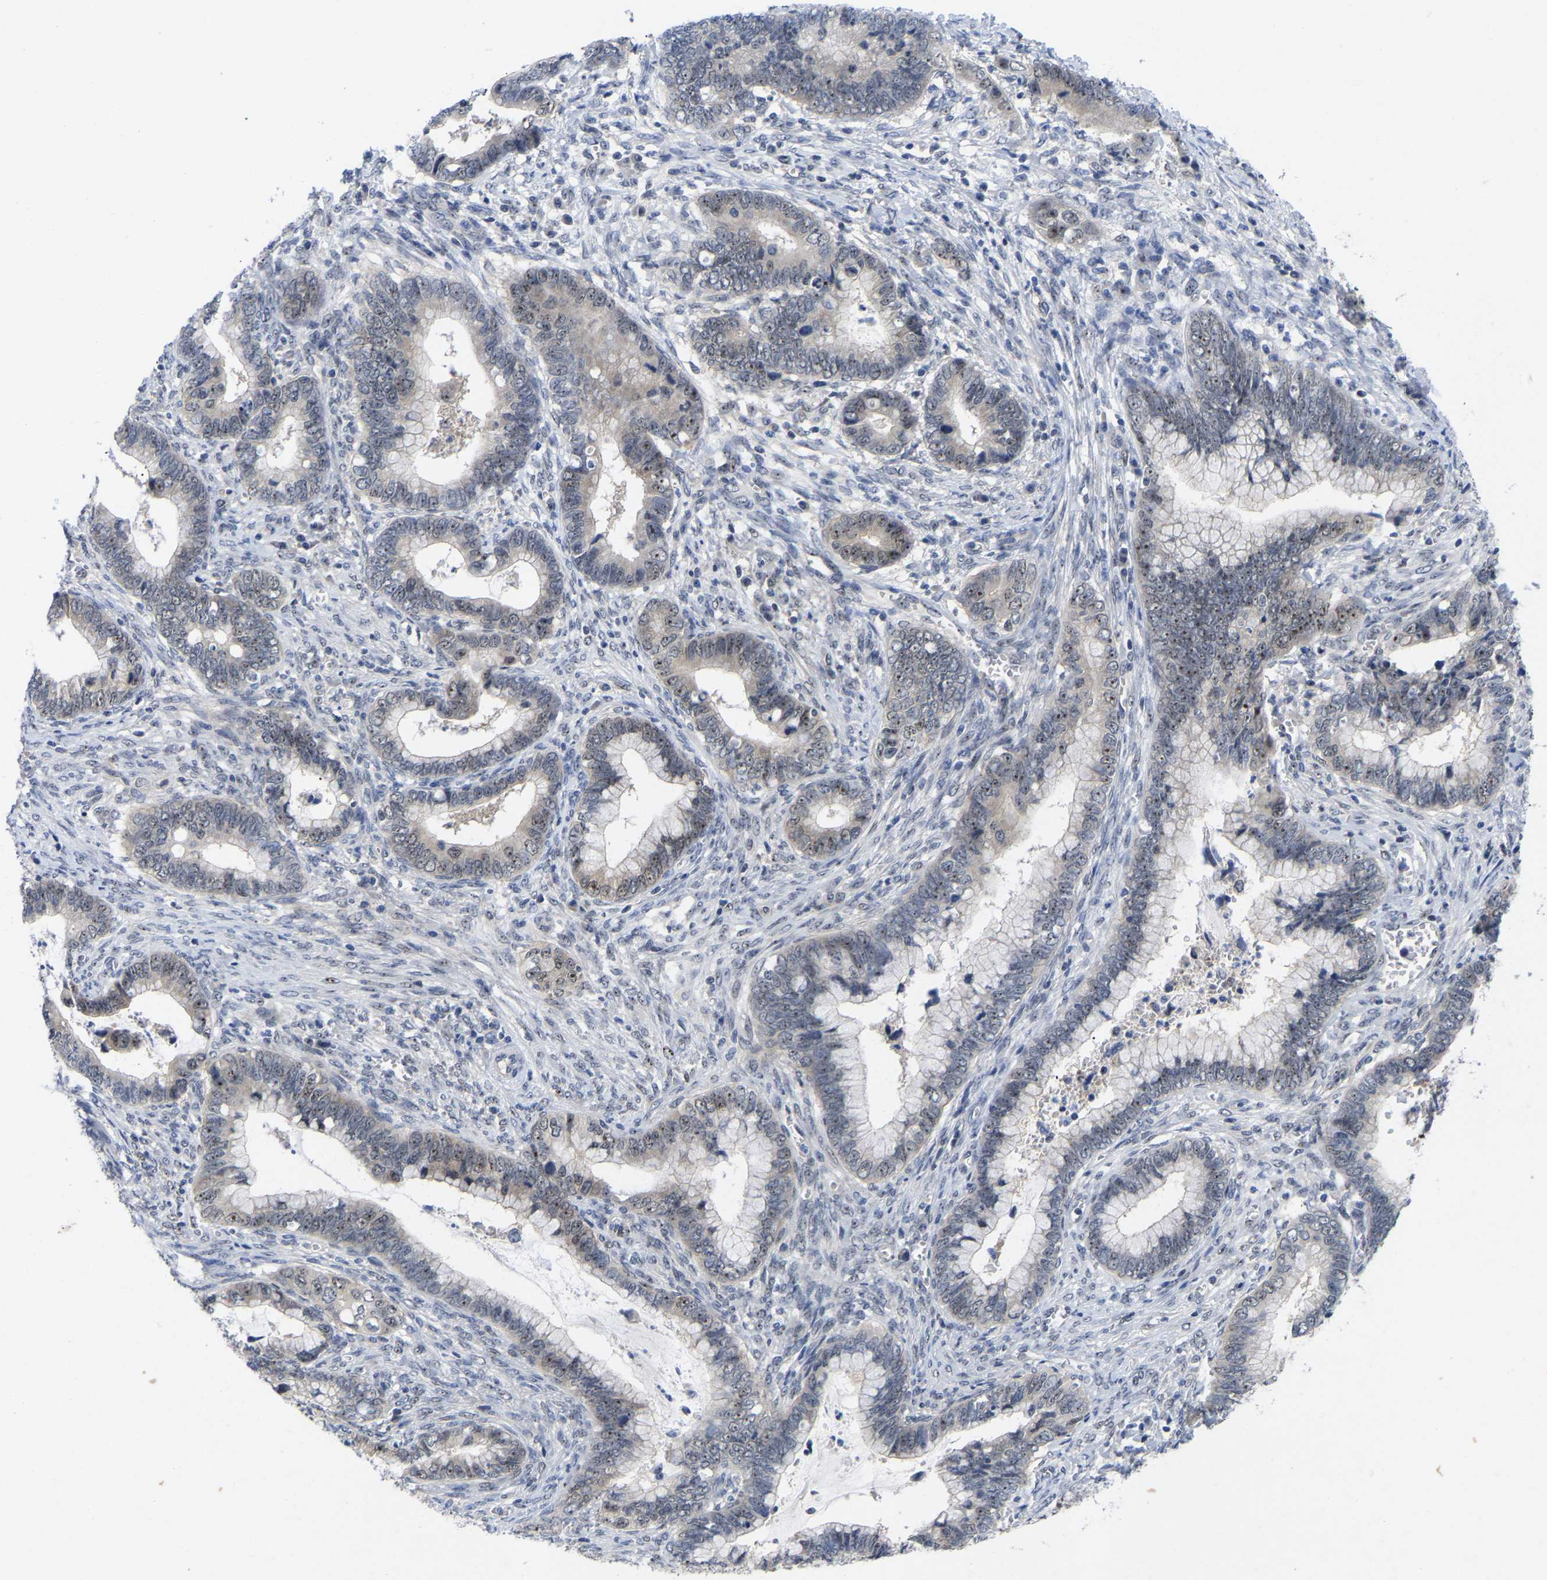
{"staining": {"intensity": "weak", "quantity": "25%-75%", "location": "nuclear"}, "tissue": "cervical cancer", "cell_type": "Tumor cells", "image_type": "cancer", "snomed": [{"axis": "morphology", "description": "Adenocarcinoma, NOS"}, {"axis": "topography", "description": "Cervix"}], "caption": "A low amount of weak nuclear expression is appreciated in about 25%-75% of tumor cells in cervical adenocarcinoma tissue.", "gene": "NLE1", "patient": {"sex": "female", "age": 44}}